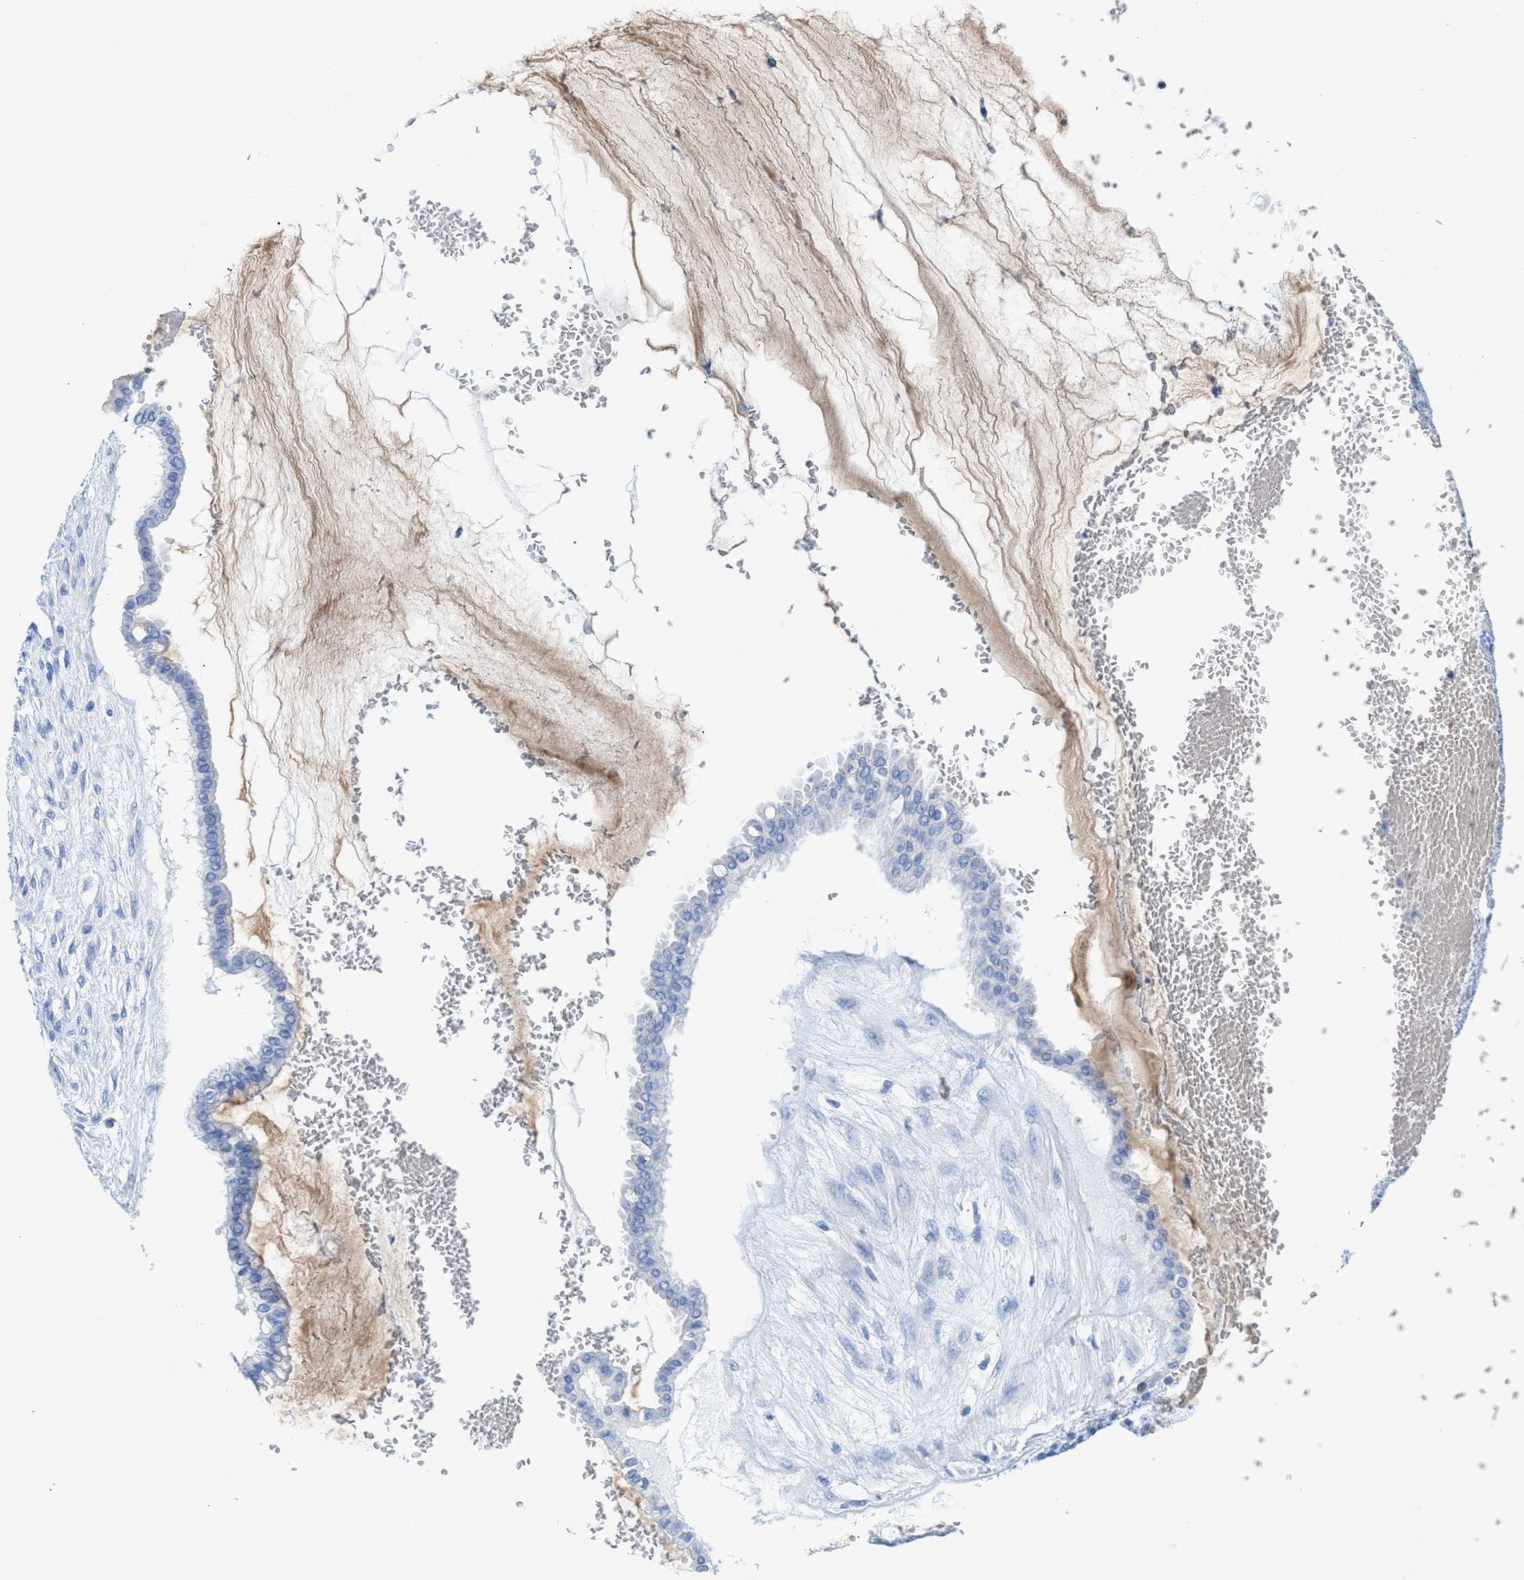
{"staining": {"intensity": "negative", "quantity": "none", "location": "none"}, "tissue": "ovarian cancer", "cell_type": "Tumor cells", "image_type": "cancer", "snomed": [{"axis": "morphology", "description": "Cystadenocarcinoma, mucinous, NOS"}, {"axis": "topography", "description": "Ovary"}], "caption": "The image demonstrates no staining of tumor cells in ovarian cancer.", "gene": "ANKFN1", "patient": {"sex": "female", "age": 73}}